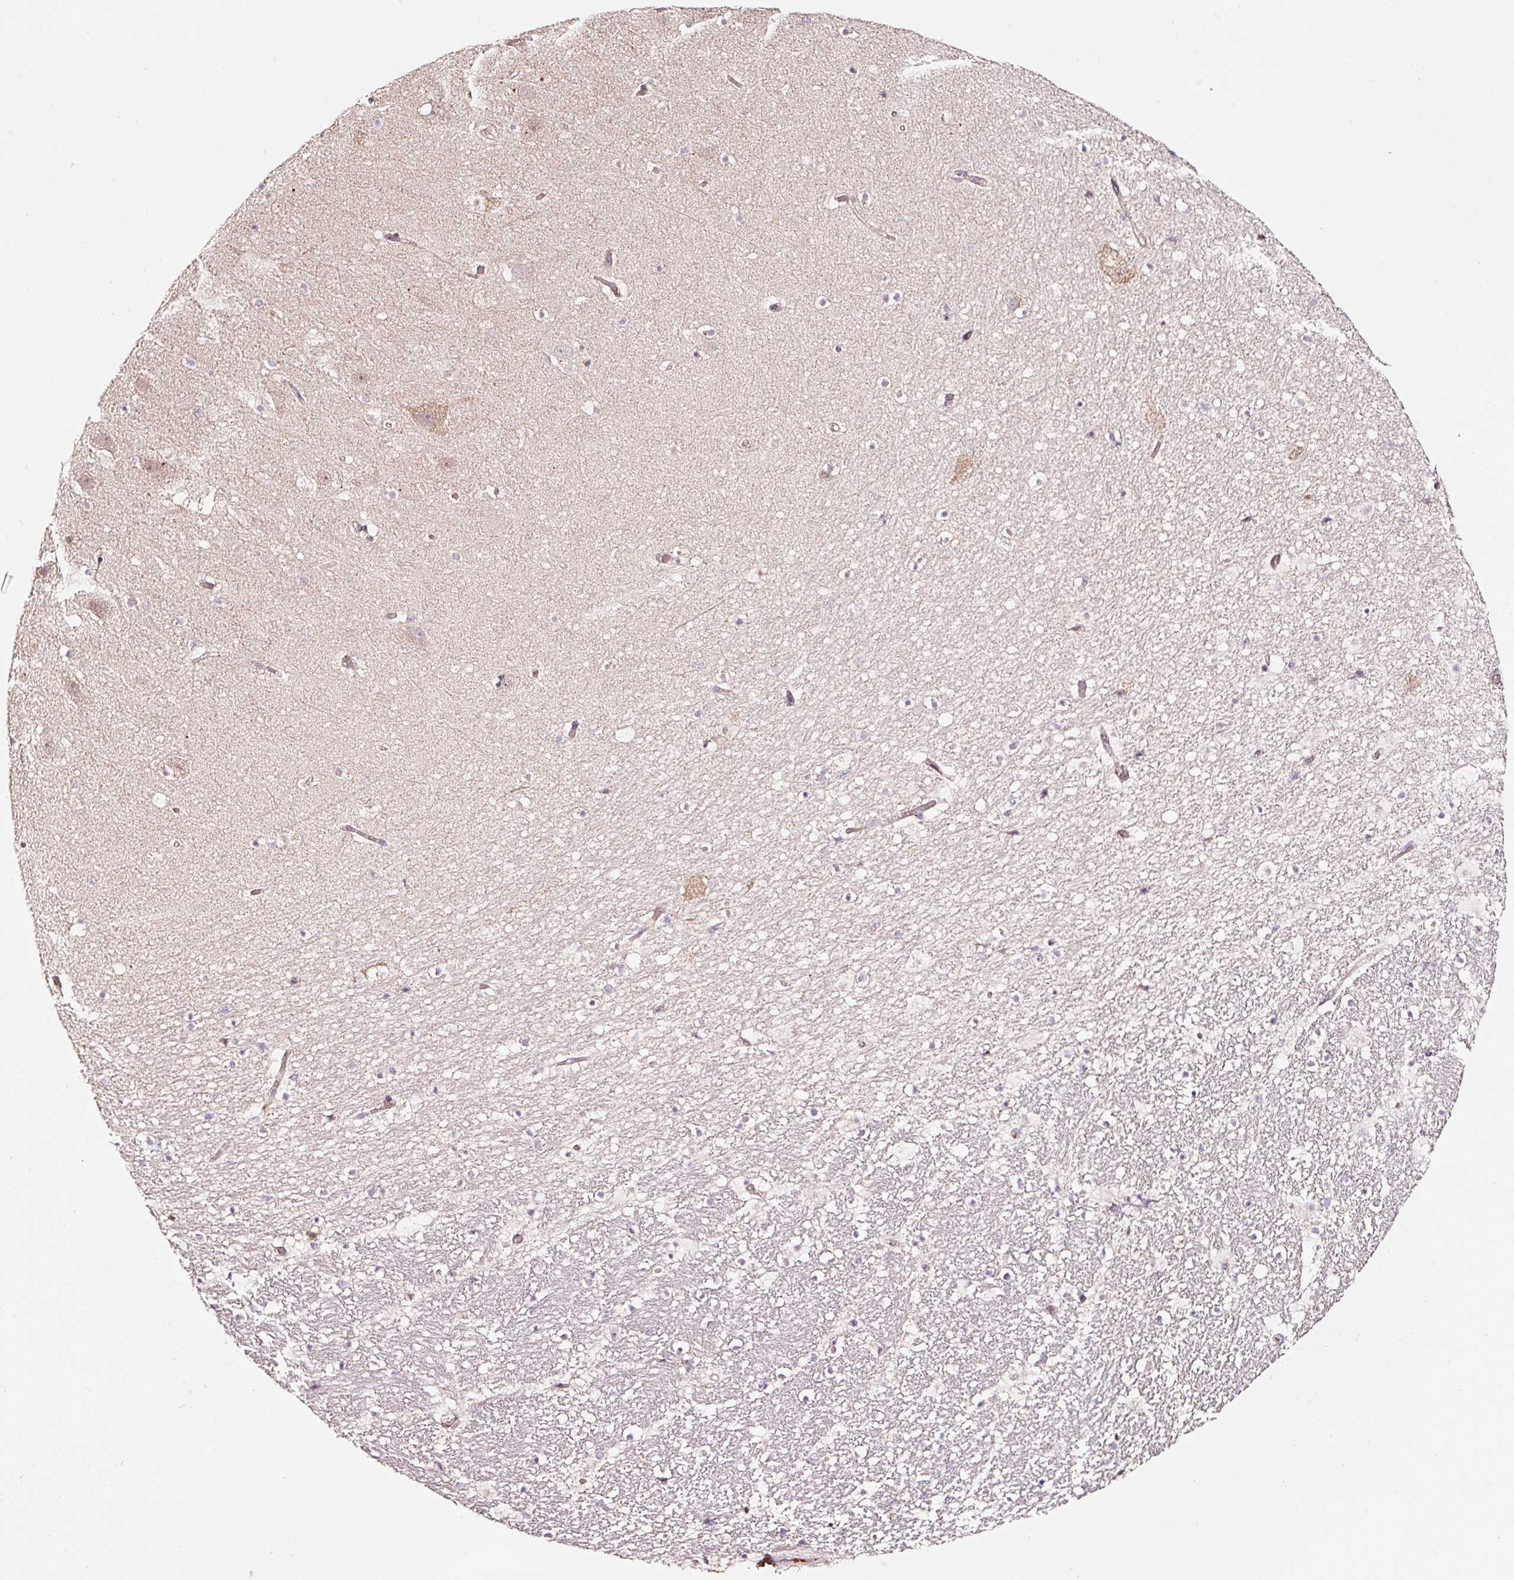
{"staining": {"intensity": "negative", "quantity": "none", "location": "none"}, "tissue": "hippocampus", "cell_type": "Glial cells", "image_type": "normal", "snomed": [{"axis": "morphology", "description": "Normal tissue, NOS"}, {"axis": "topography", "description": "Hippocampus"}], "caption": "The immunohistochemistry micrograph has no significant positivity in glial cells of hippocampus. (Immunohistochemistry (ihc), brightfield microscopy, high magnification).", "gene": "ZNF460", "patient": {"sex": "male", "age": 37}}